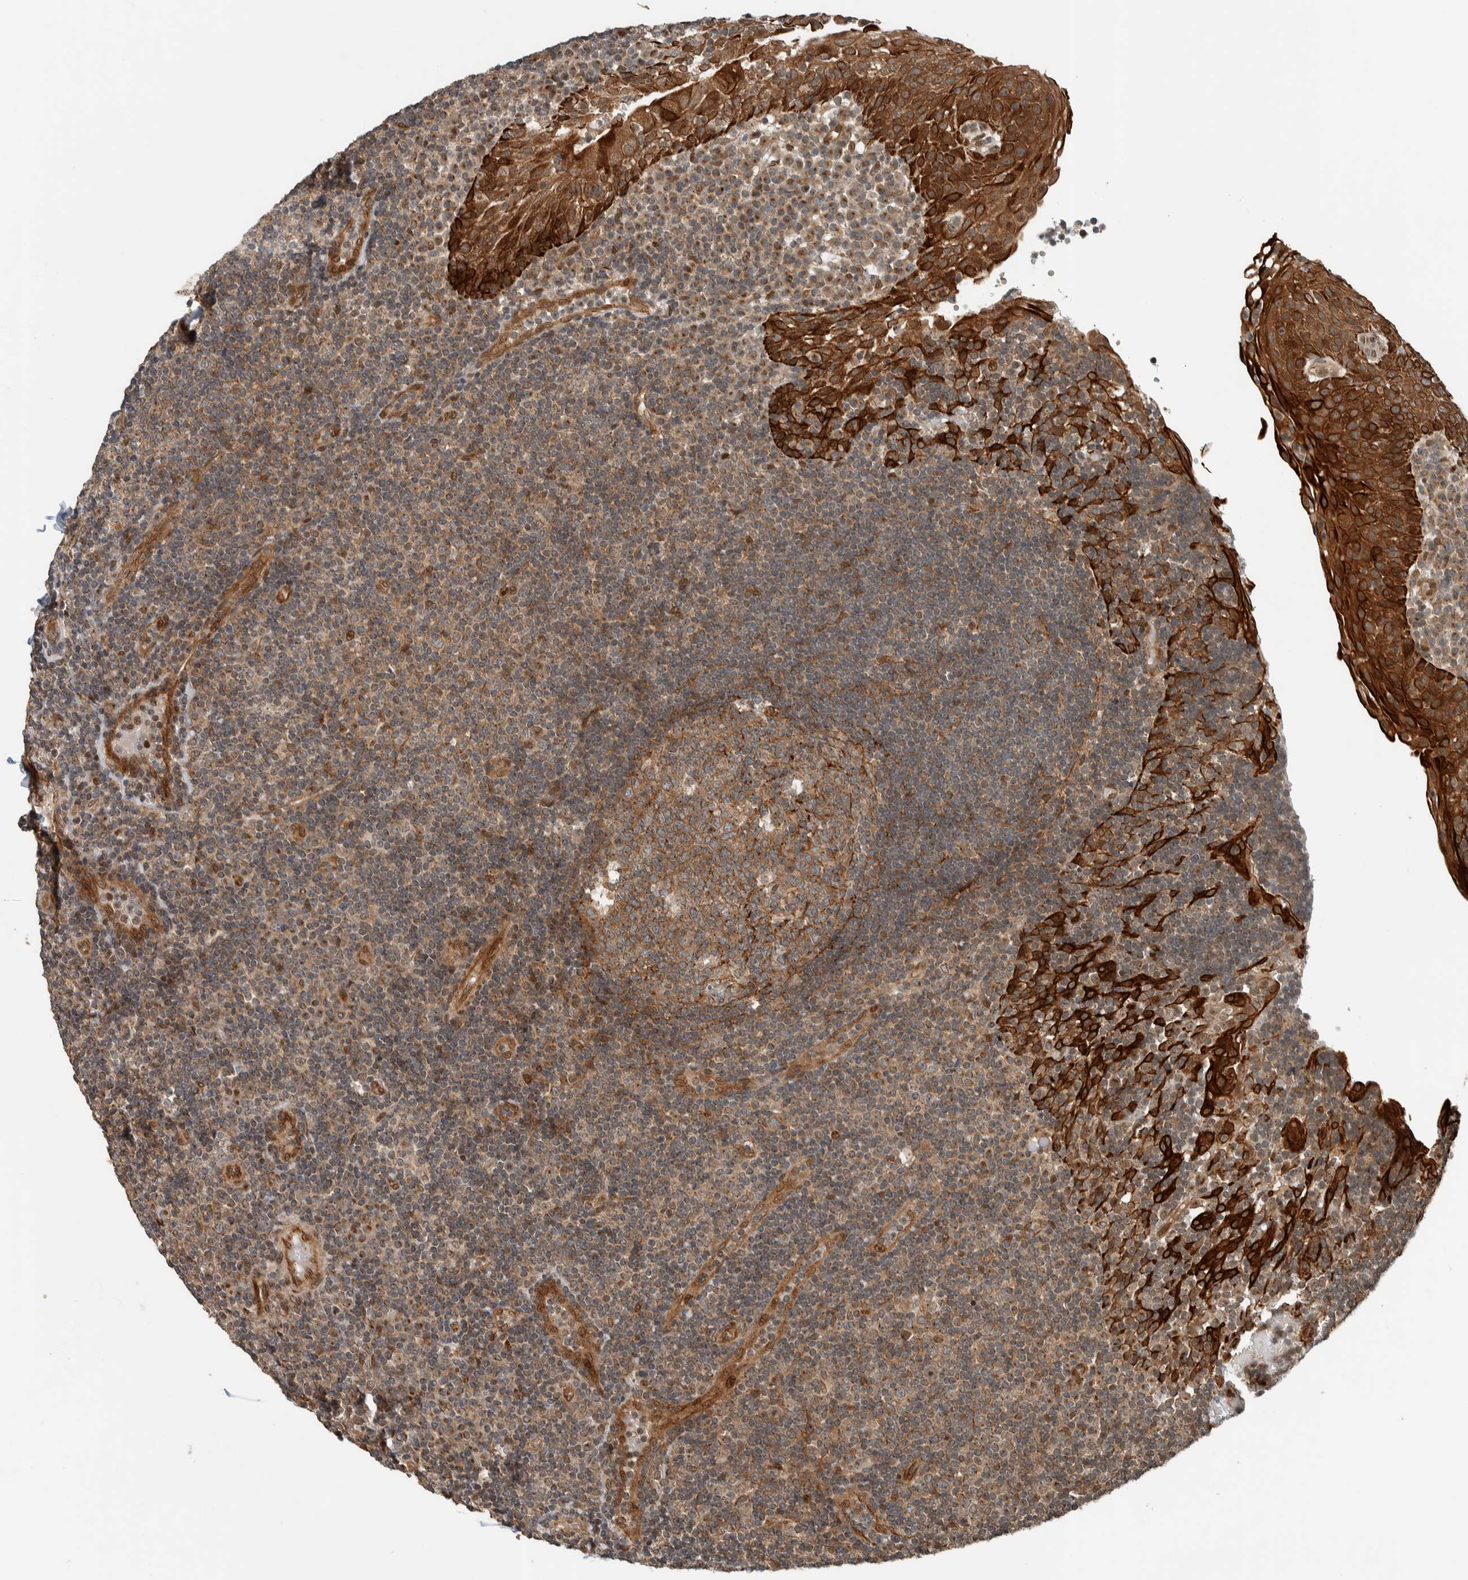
{"staining": {"intensity": "moderate", "quantity": "25%-75%", "location": "cytoplasmic/membranous"}, "tissue": "tonsil", "cell_type": "Germinal center cells", "image_type": "normal", "snomed": [{"axis": "morphology", "description": "Normal tissue, NOS"}, {"axis": "topography", "description": "Tonsil"}], "caption": "Immunohistochemistry image of unremarkable human tonsil stained for a protein (brown), which displays medium levels of moderate cytoplasmic/membranous staining in approximately 25%-75% of germinal center cells.", "gene": "STXBP4", "patient": {"sex": "female", "age": 40}}